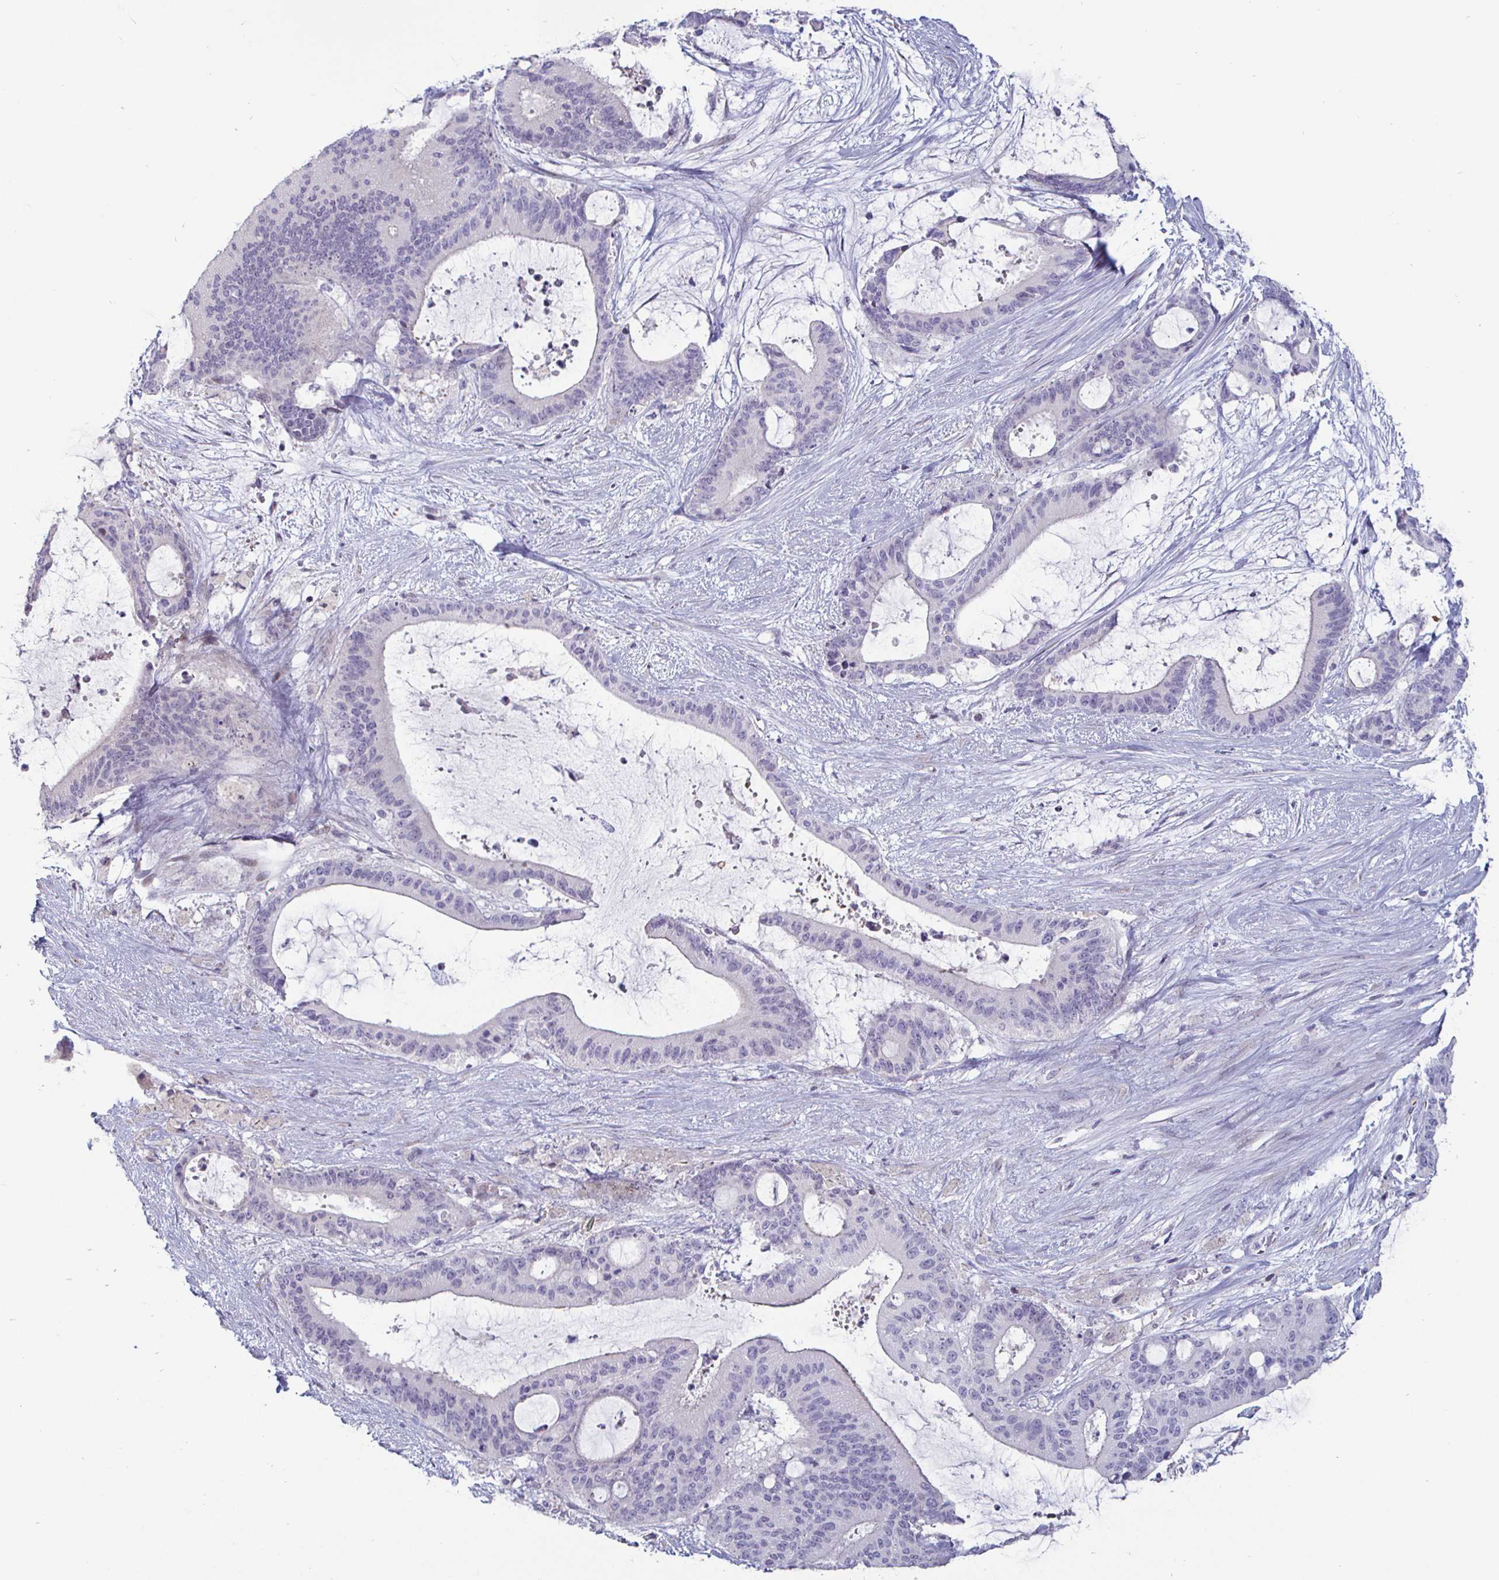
{"staining": {"intensity": "negative", "quantity": "none", "location": "none"}, "tissue": "liver cancer", "cell_type": "Tumor cells", "image_type": "cancer", "snomed": [{"axis": "morphology", "description": "Normal tissue, NOS"}, {"axis": "morphology", "description": "Cholangiocarcinoma"}, {"axis": "topography", "description": "Liver"}, {"axis": "topography", "description": "Peripheral nerve tissue"}], "caption": "Immunohistochemistry (IHC) photomicrograph of human liver cholangiocarcinoma stained for a protein (brown), which displays no expression in tumor cells.", "gene": "DMRTB1", "patient": {"sex": "female", "age": 73}}